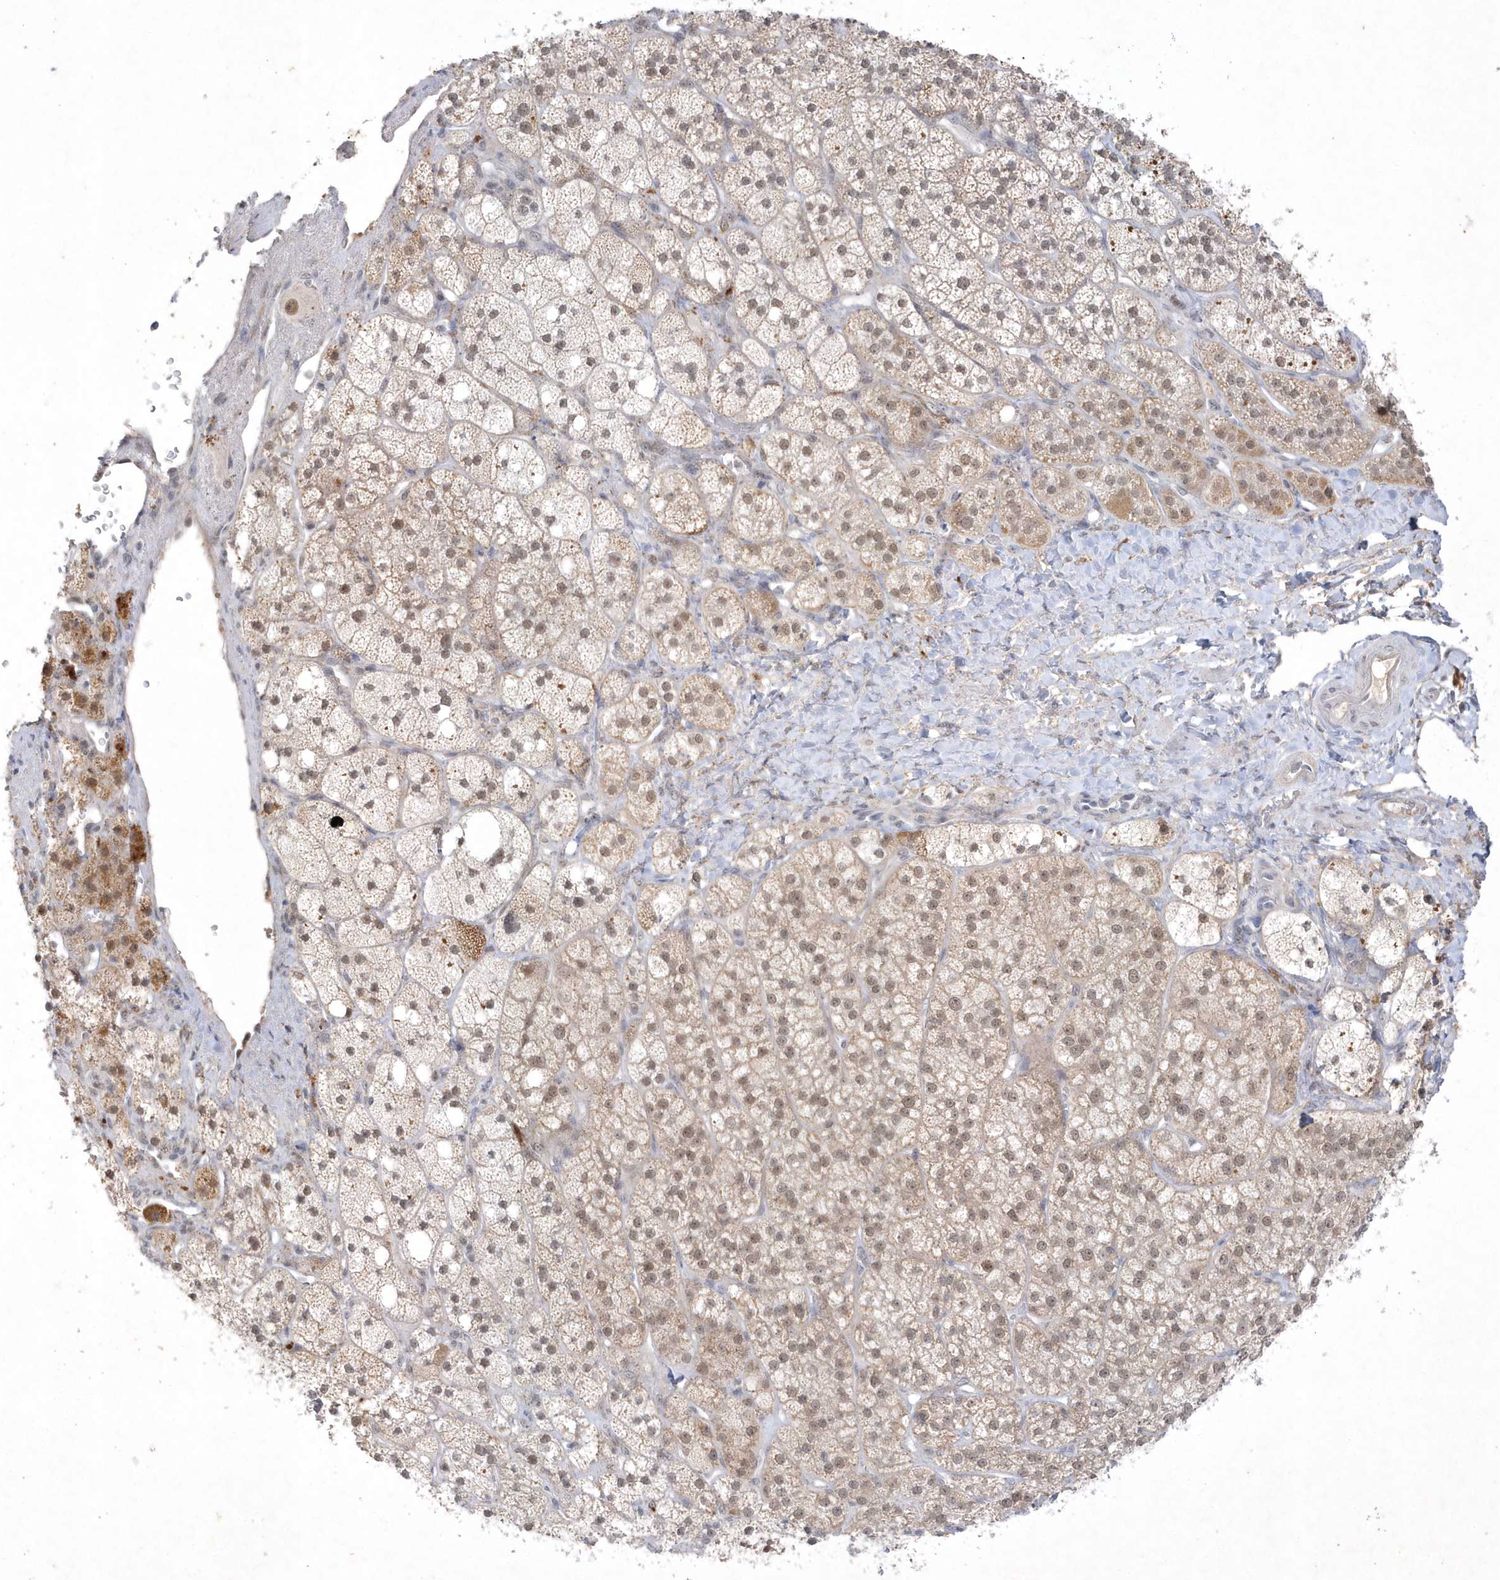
{"staining": {"intensity": "moderate", "quantity": "25%-75%", "location": "nuclear"}, "tissue": "adrenal gland", "cell_type": "Glandular cells", "image_type": "normal", "snomed": [{"axis": "morphology", "description": "Normal tissue, NOS"}, {"axis": "topography", "description": "Adrenal gland"}], "caption": "Glandular cells exhibit moderate nuclear positivity in approximately 25%-75% of cells in unremarkable adrenal gland.", "gene": "CPSF3", "patient": {"sex": "male", "age": 61}}